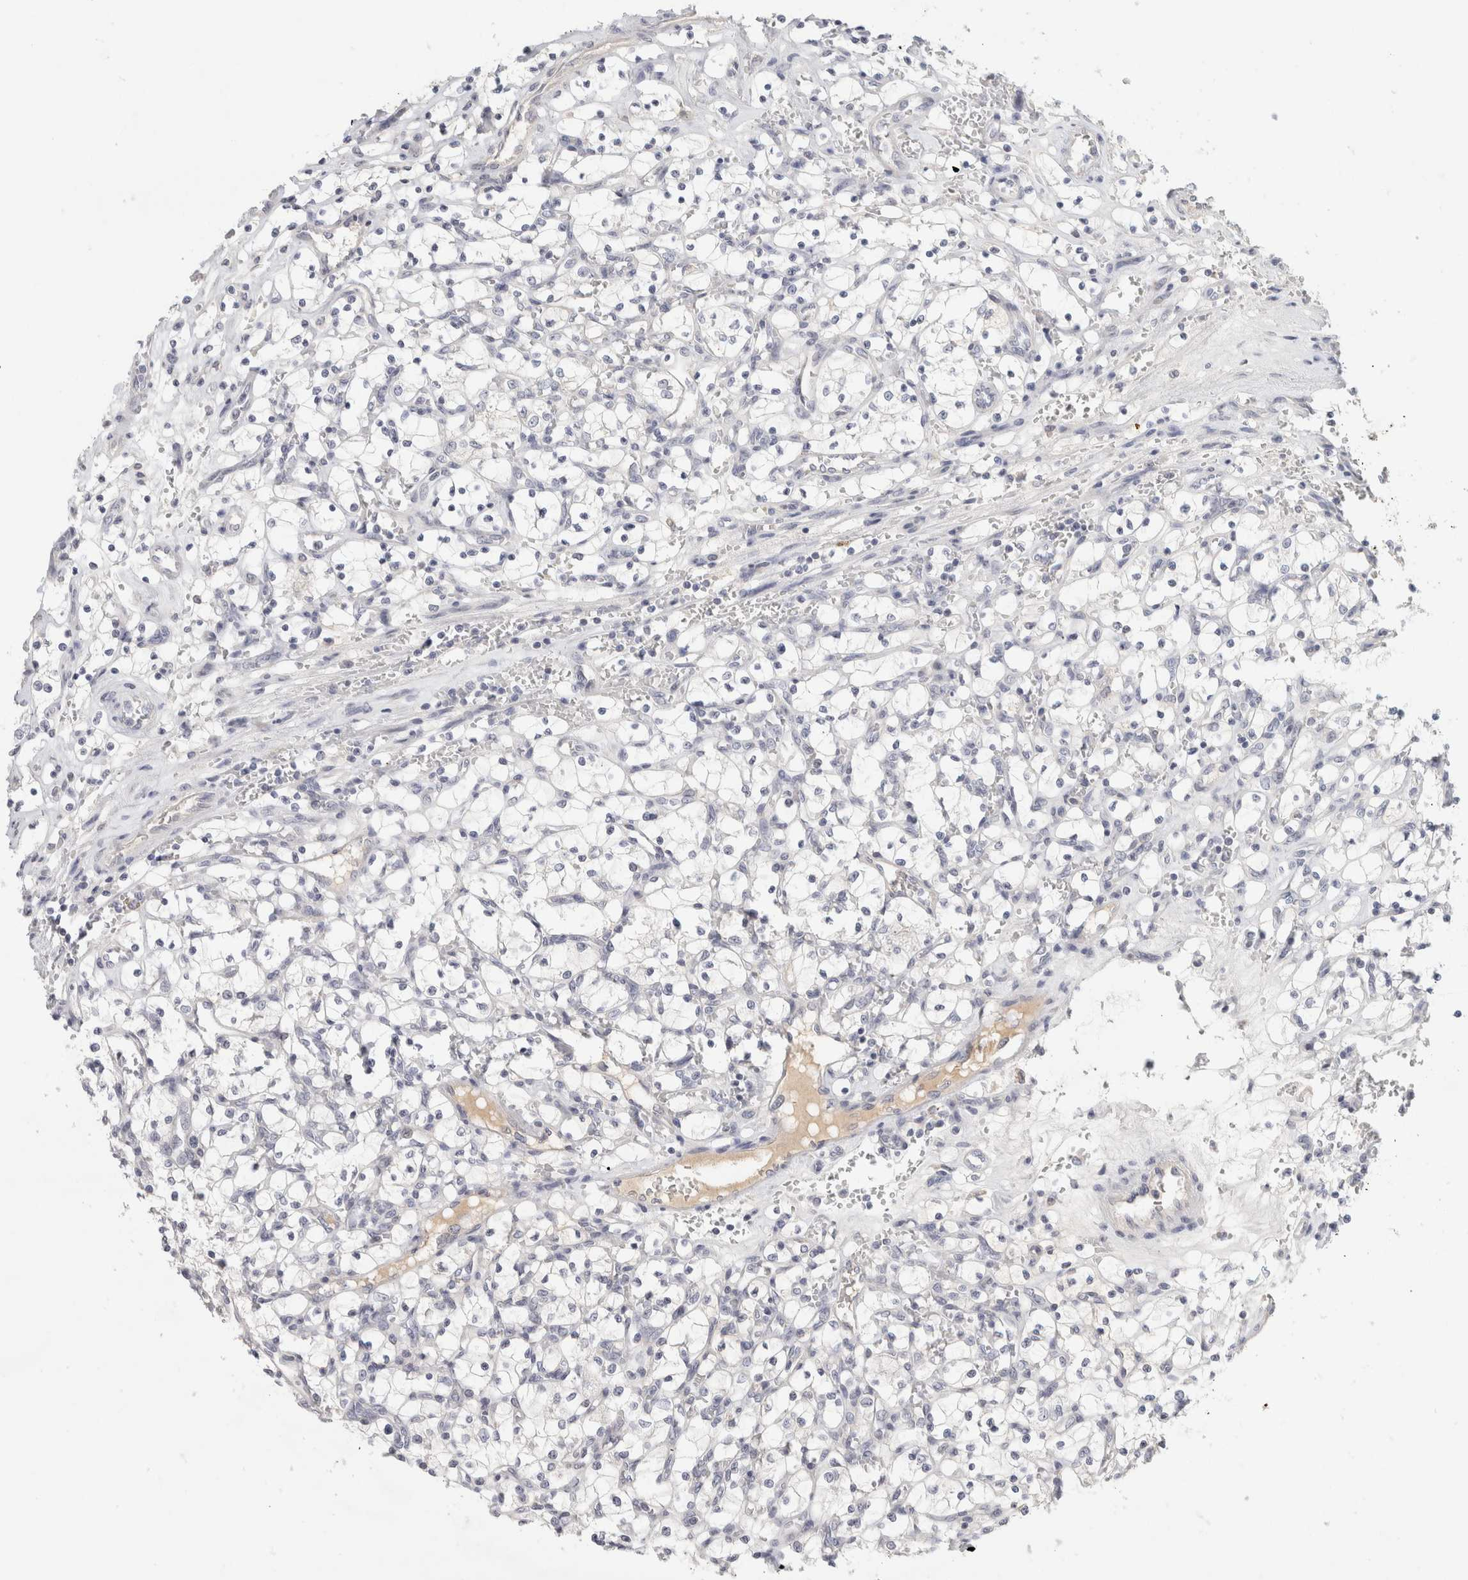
{"staining": {"intensity": "negative", "quantity": "none", "location": "none"}, "tissue": "renal cancer", "cell_type": "Tumor cells", "image_type": "cancer", "snomed": [{"axis": "morphology", "description": "Adenocarcinoma, NOS"}, {"axis": "topography", "description": "Kidney"}], "caption": "Tumor cells are negative for brown protein staining in renal cancer (adenocarcinoma).", "gene": "STK31", "patient": {"sex": "female", "age": 69}}